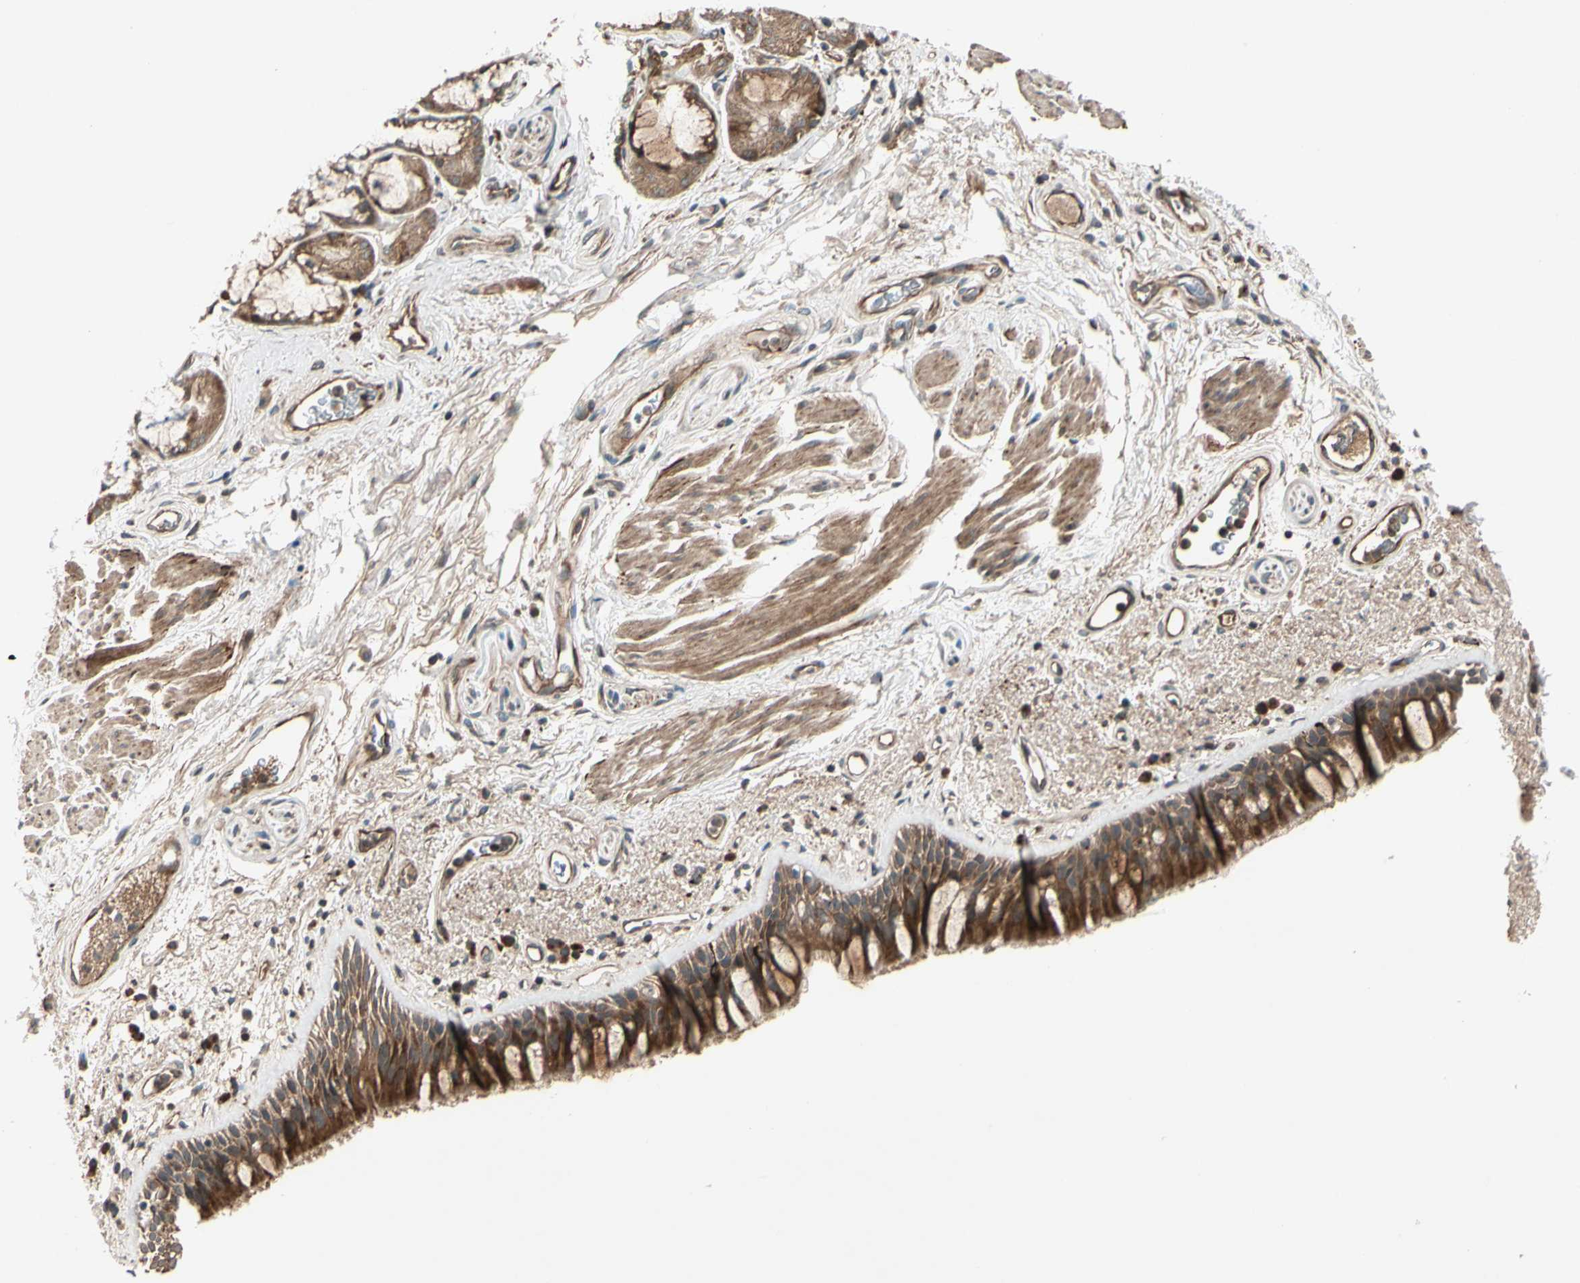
{"staining": {"intensity": "strong", "quantity": ">75%", "location": "cytoplasmic/membranous"}, "tissue": "bronchus", "cell_type": "Respiratory epithelial cells", "image_type": "normal", "snomed": [{"axis": "morphology", "description": "Normal tissue, NOS"}, {"axis": "morphology", "description": "Adenocarcinoma, NOS"}, {"axis": "topography", "description": "Bronchus"}, {"axis": "topography", "description": "Lung"}], "caption": "Unremarkable bronchus shows strong cytoplasmic/membranous expression in about >75% of respiratory epithelial cells, visualized by immunohistochemistry. The protein is stained brown, and the nuclei are stained in blue (DAB (3,3'-diaminobenzidine) IHC with brightfield microscopy, high magnification).", "gene": "ACVR1C", "patient": {"sex": "female", "age": 54}}